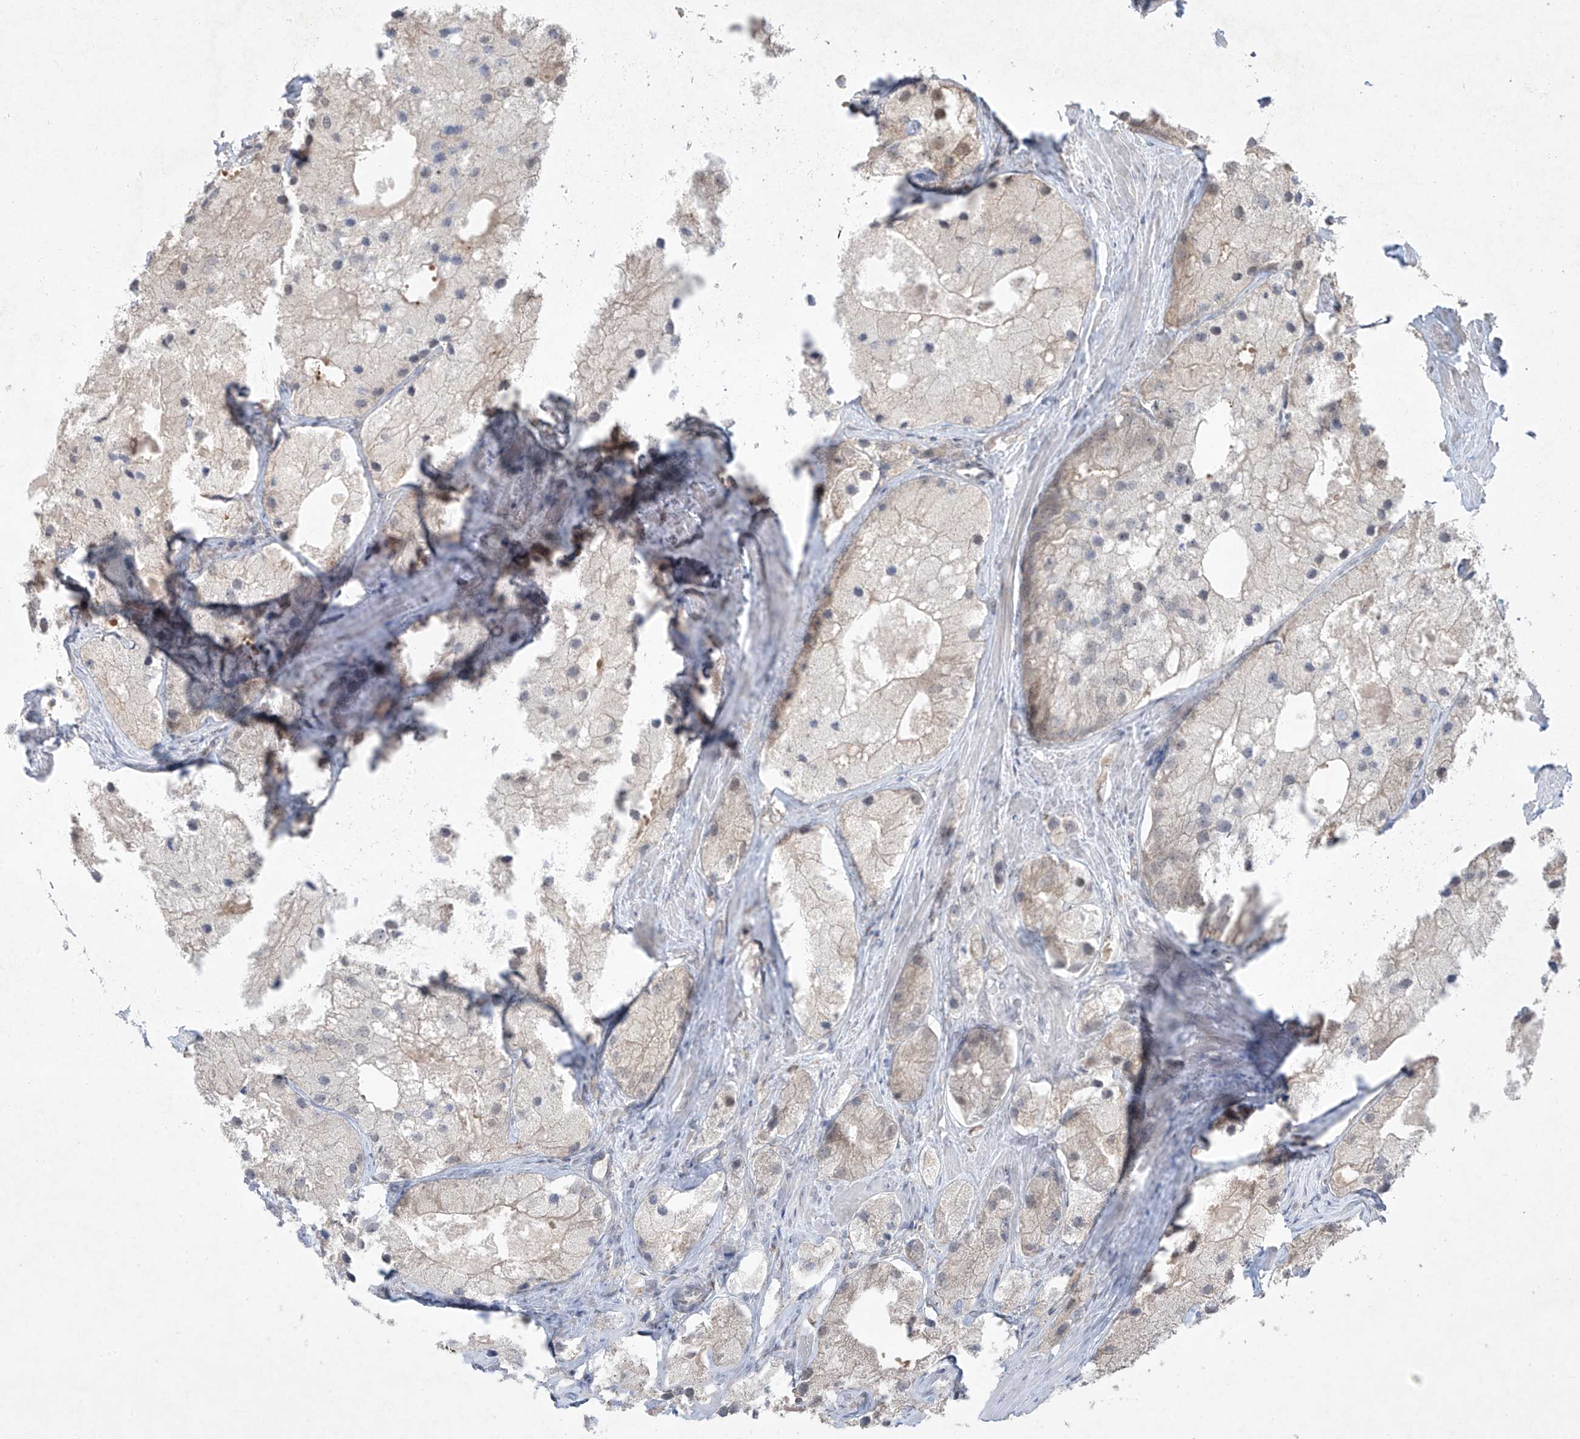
{"staining": {"intensity": "negative", "quantity": "none", "location": "none"}, "tissue": "prostate cancer", "cell_type": "Tumor cells", "image_type": "cancer", "snomed": [{"axis": "morphology", "description": "Adenocarcinoma, Low grade"}, {"axis": "topography", "description": "Prostate"}], "caption": "Micrograph shows no significant protein staining in tumor cells of adenocarcinoma (low-grade) (prostate). (DAB (3,3'-diaminobenzidine) immunohistochemistry (IHC), high magnification).", "gene": "ZNF358", "patient": {"sex": "male", "age": 69}}